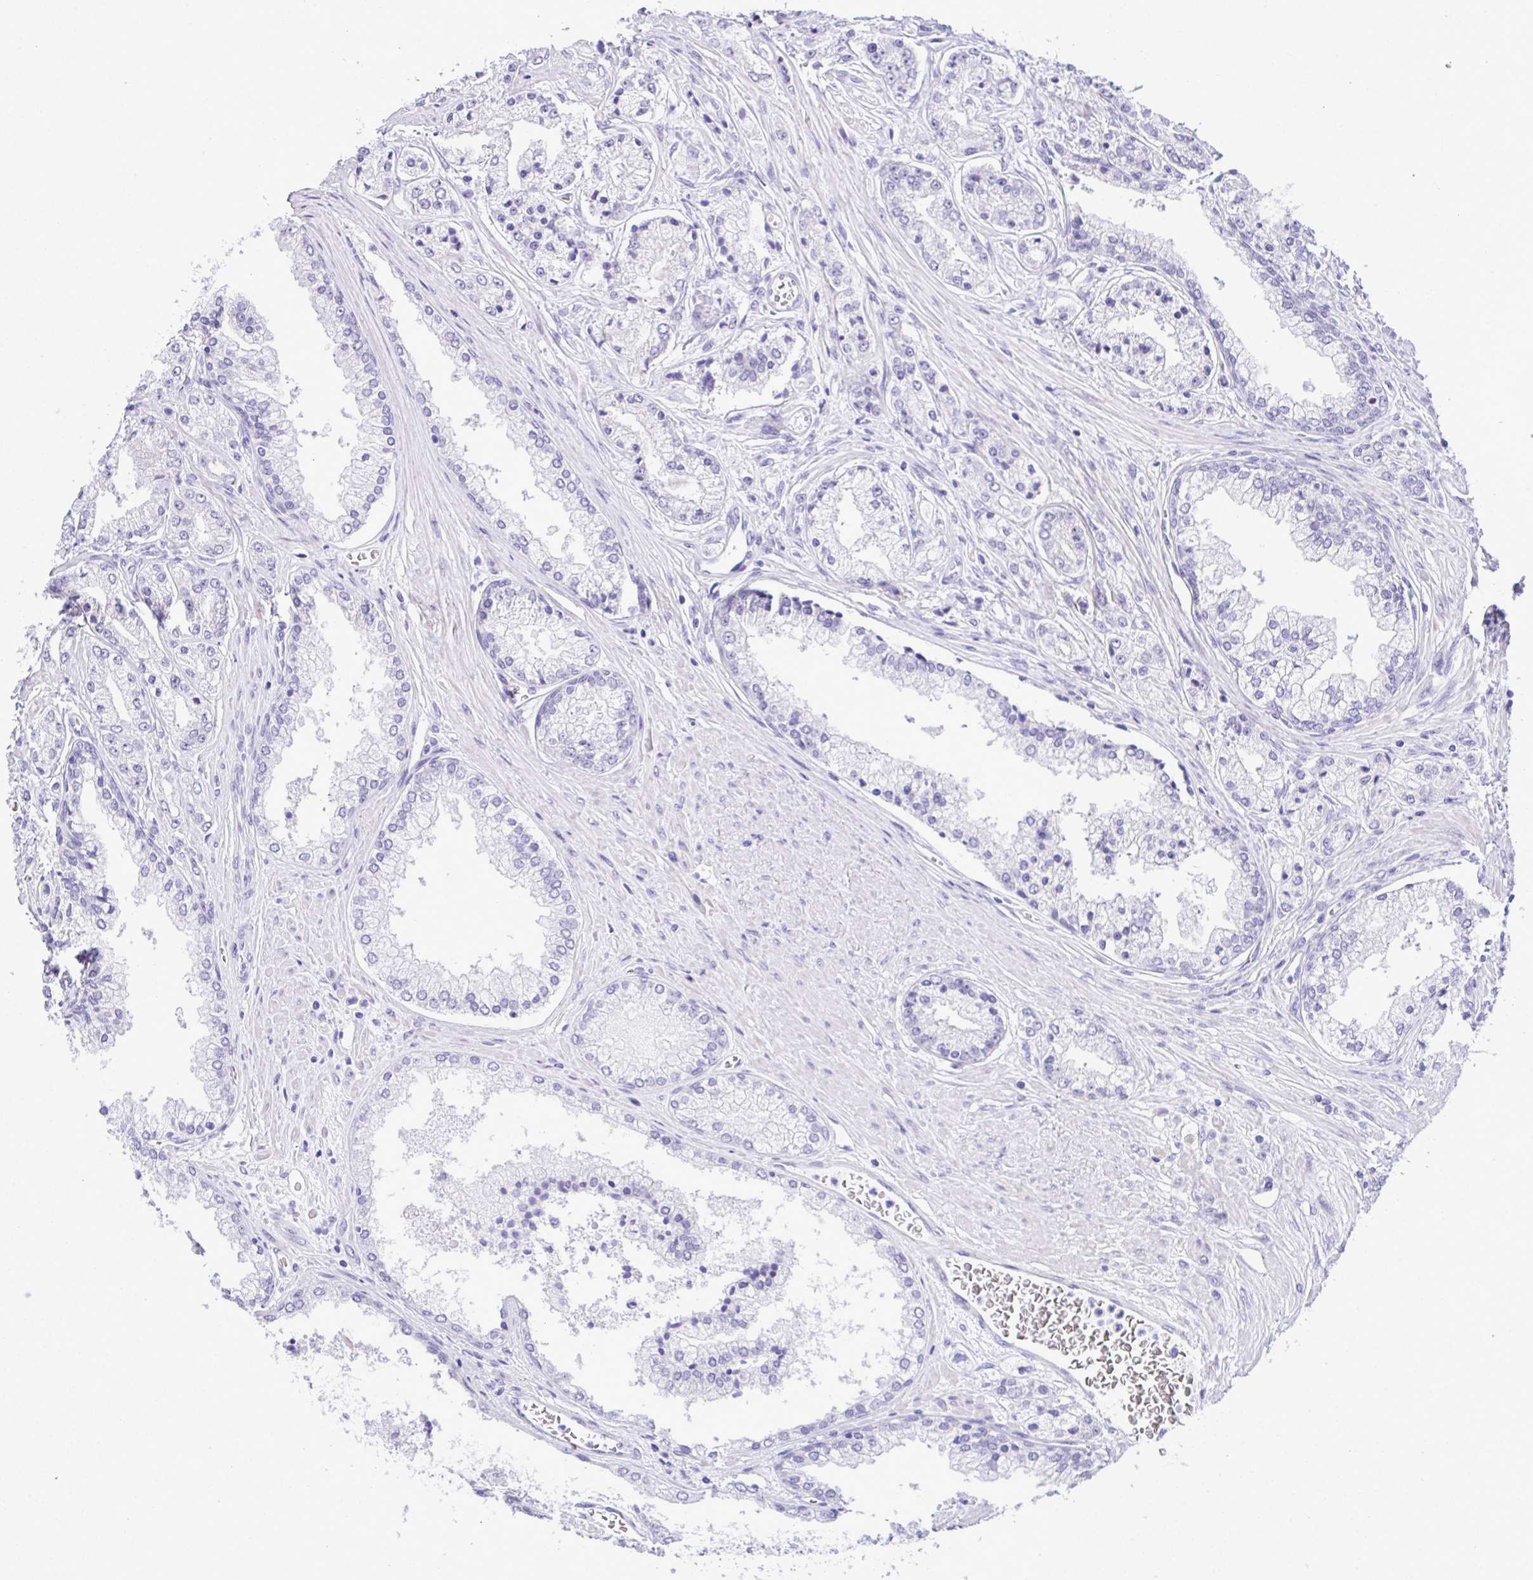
{"staining": {"intensity": "negative", "quantity": "none", "location": "none"}, "tissue": "prostate cancer", "cell_type": "Tumor cells", "image_type": "cancer", "snomed": [{"axis": "morphology", "description": "Adenocarcinoma, High grade"}, {"axis": "topography", "description": "Prostate"}], "caption": "This is an immunohistochemistry (IHC) image of human prostate high-grade adenocarcinoma. There is no expression in tumor cells.", "gene": "YBX2", "patient": {"sex": "male", "age": 66}}